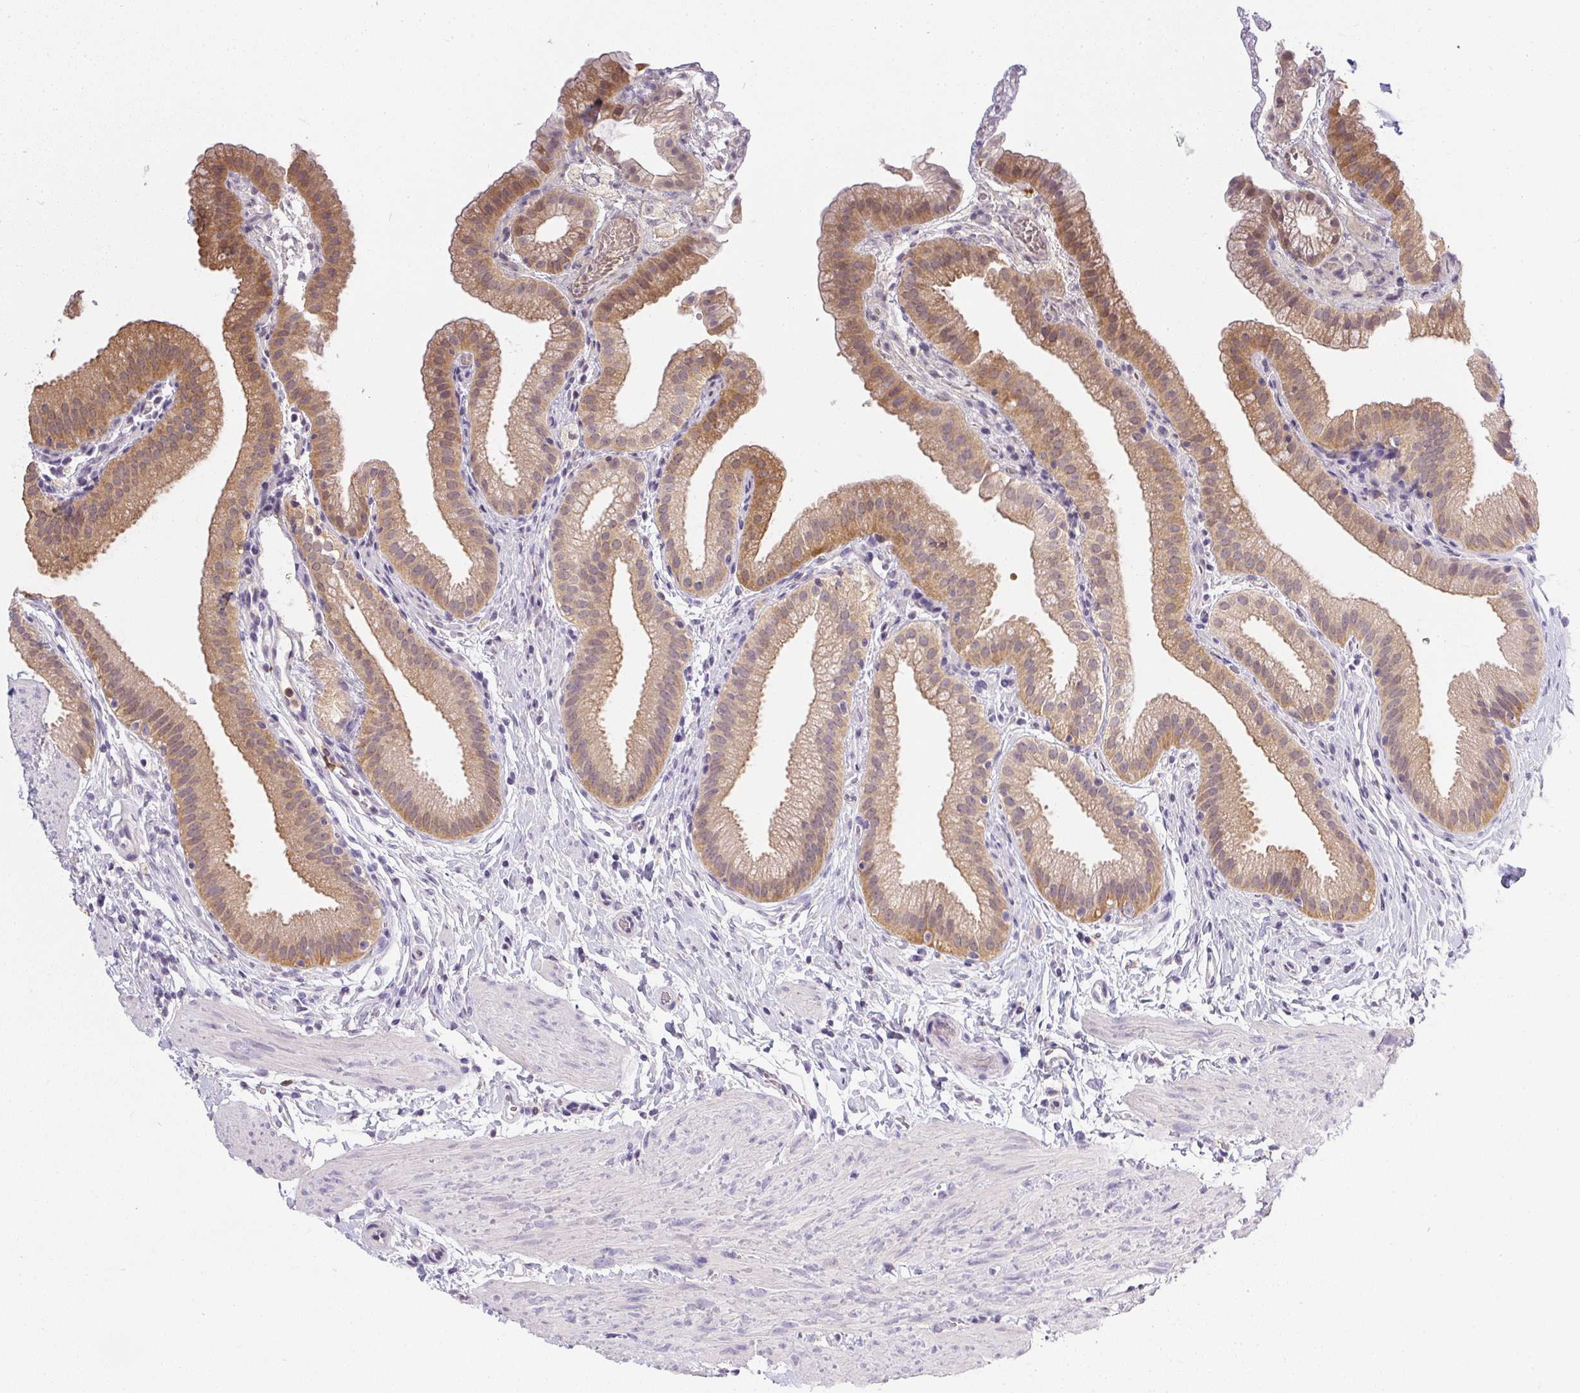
{"staining": {"intensity": "moderate", "quantity": ">75%", "location": "cytoplasmic/membranous"}, "tissue": "gallbladder", "cell_type": "Glandular cells", "image_type": "normal", "snomed": [{"axis": "morphology", "description": "Normal tissue, NOS"}, {"axis": "topography", "description": "Gallbladder"}], "caption": "A high-resolution histopathology image shows immunohistochemistry staining of unremarkable gallbladder, which displays moderate cytoplasmic/membranous staining in about >75% of glandular cells.", "gene": "DNAJC5G", "patient": {"sex": "female", "age": 63}}